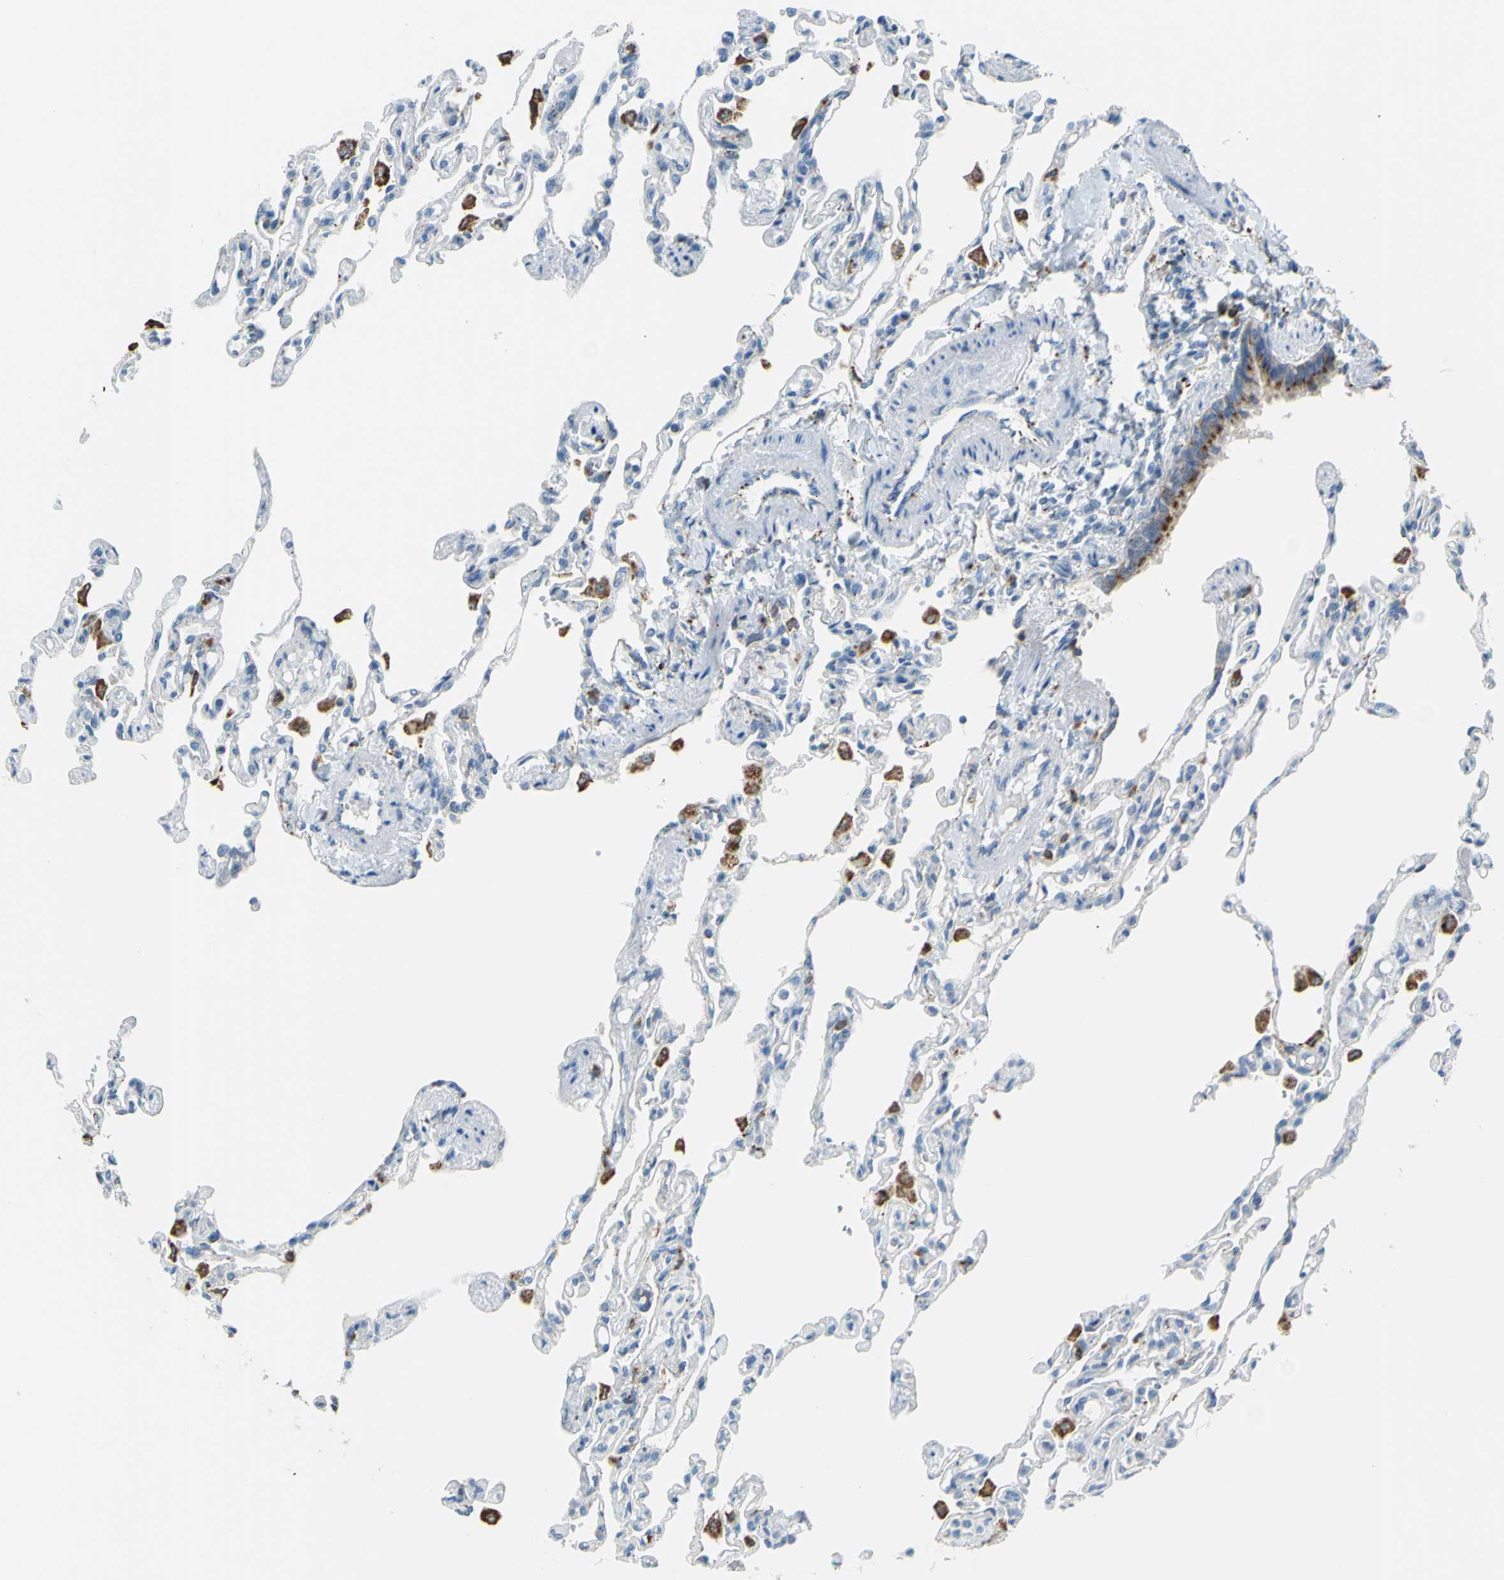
{"staining": {"intensity": "weak", "quantity": "<25%", "location": "cytoplasmic/membranous"}, "tissue": "lung", "cell_type": "Alveolar cells", "image_type": "normal", "snomed": [{"axis": "morphology", "description": "Normal tissue, NOS"}, {"axis": "topography", "description": "Lung"}], "caption": "Lung was stained to show a protein in brown. There is no significant positivity in alveolar cells. Brightfield microscopy of IHC stained with DAB (3,3'-diaminobenzidine) (brown) and hematoxylin (blue), captured at high magnification.", "gene": "CTSD", "patient": {"sex": "male", "age": 21}}